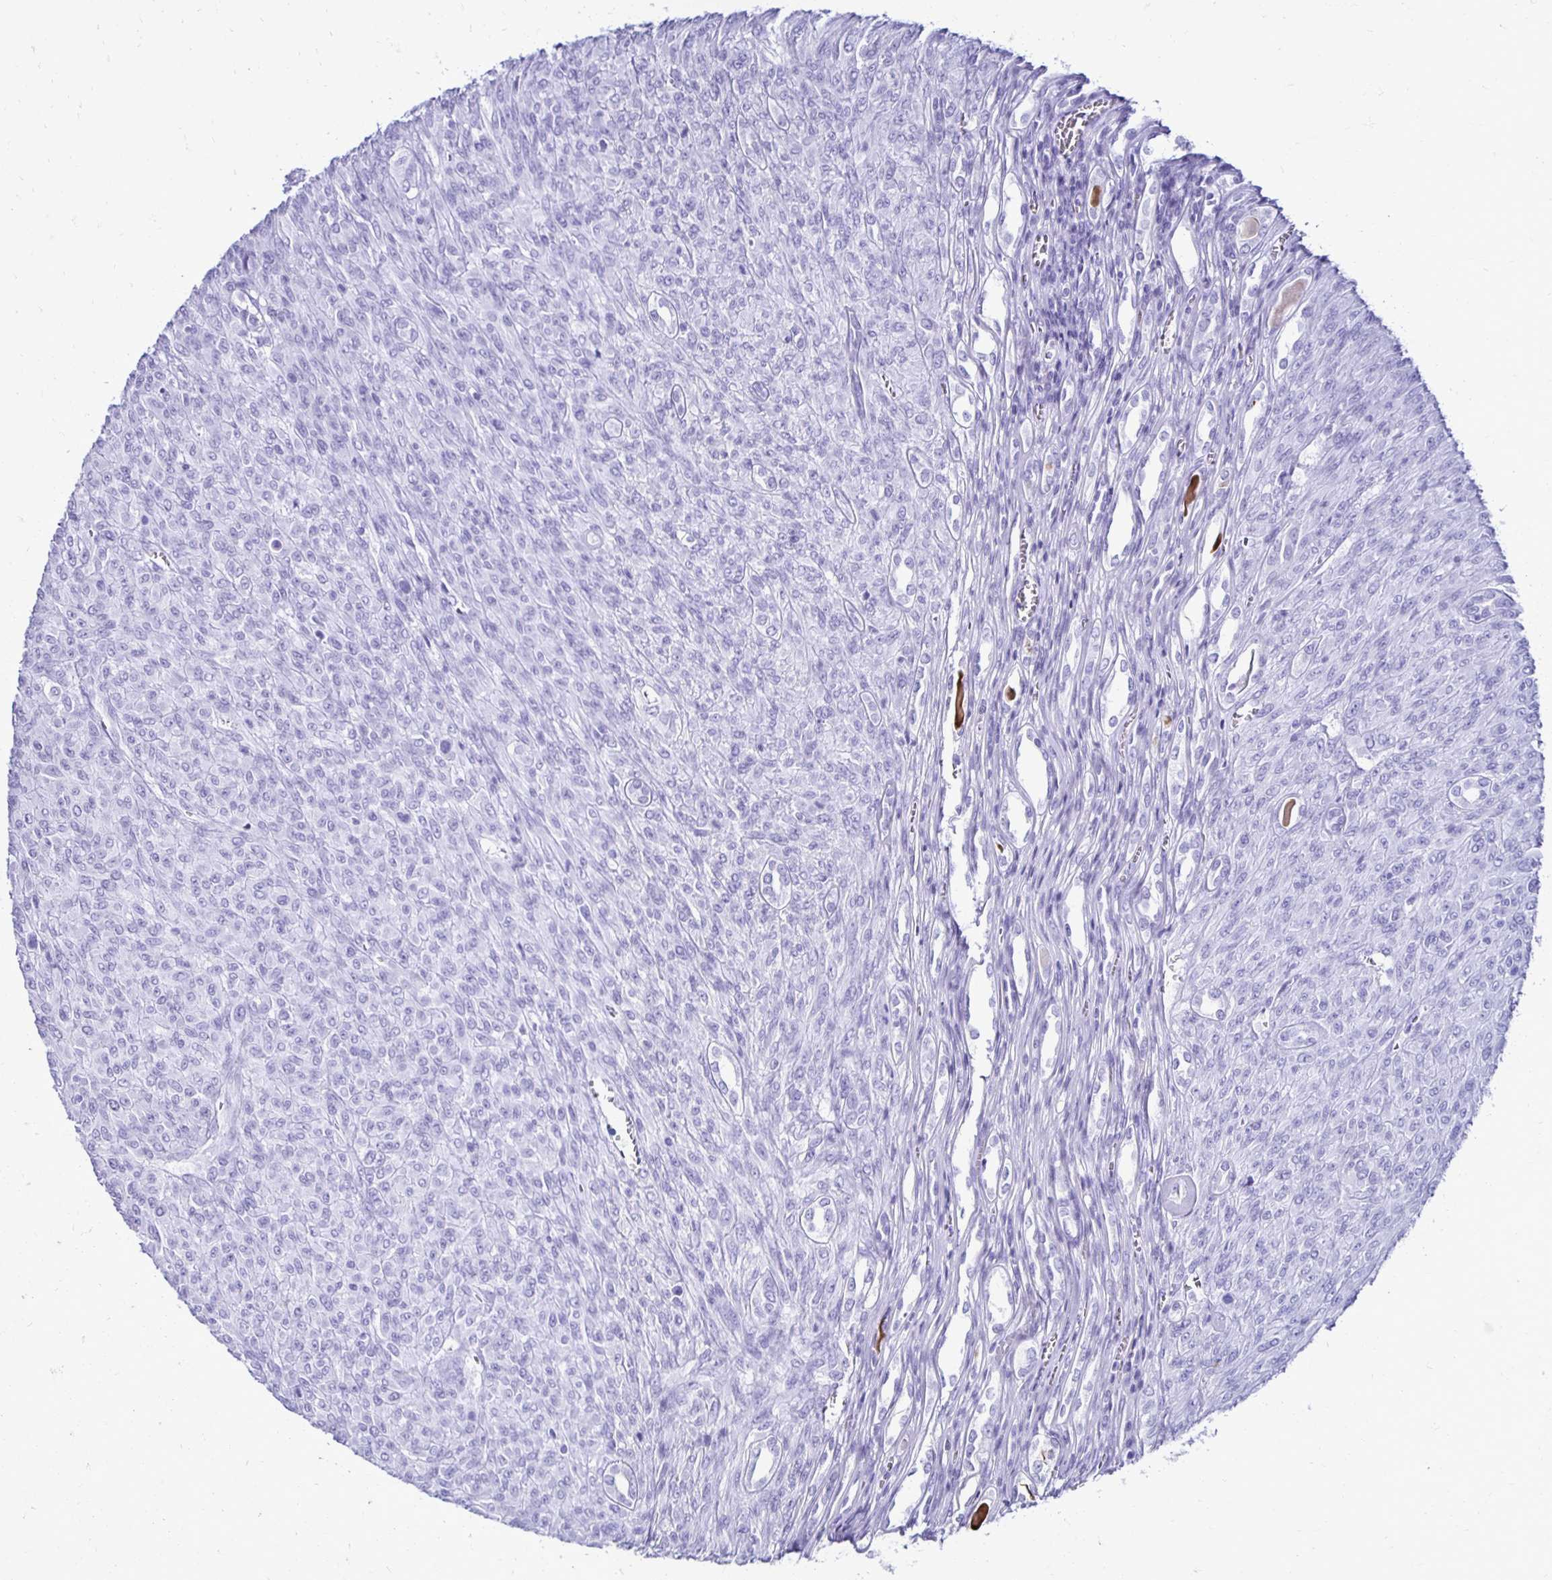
{"staining": {"intensity": "negative", "quantity": "none", "location": "none"}, "tissue": "renal cancer", "cell_type": "Tumor cells", "image_type": "cancer", "snomed": [{"axis": "morphology", "description": "Adenocarcinoma, NOS"}, {"axis": "topography", "description": "Kidney"}], "caption": "This is an IHC photomicrograph of renal cancer (adenocarcinoma). There is no staining in tumor cells.", "gene": "CST5", "patient": {"sex": "male", "age": 58}}